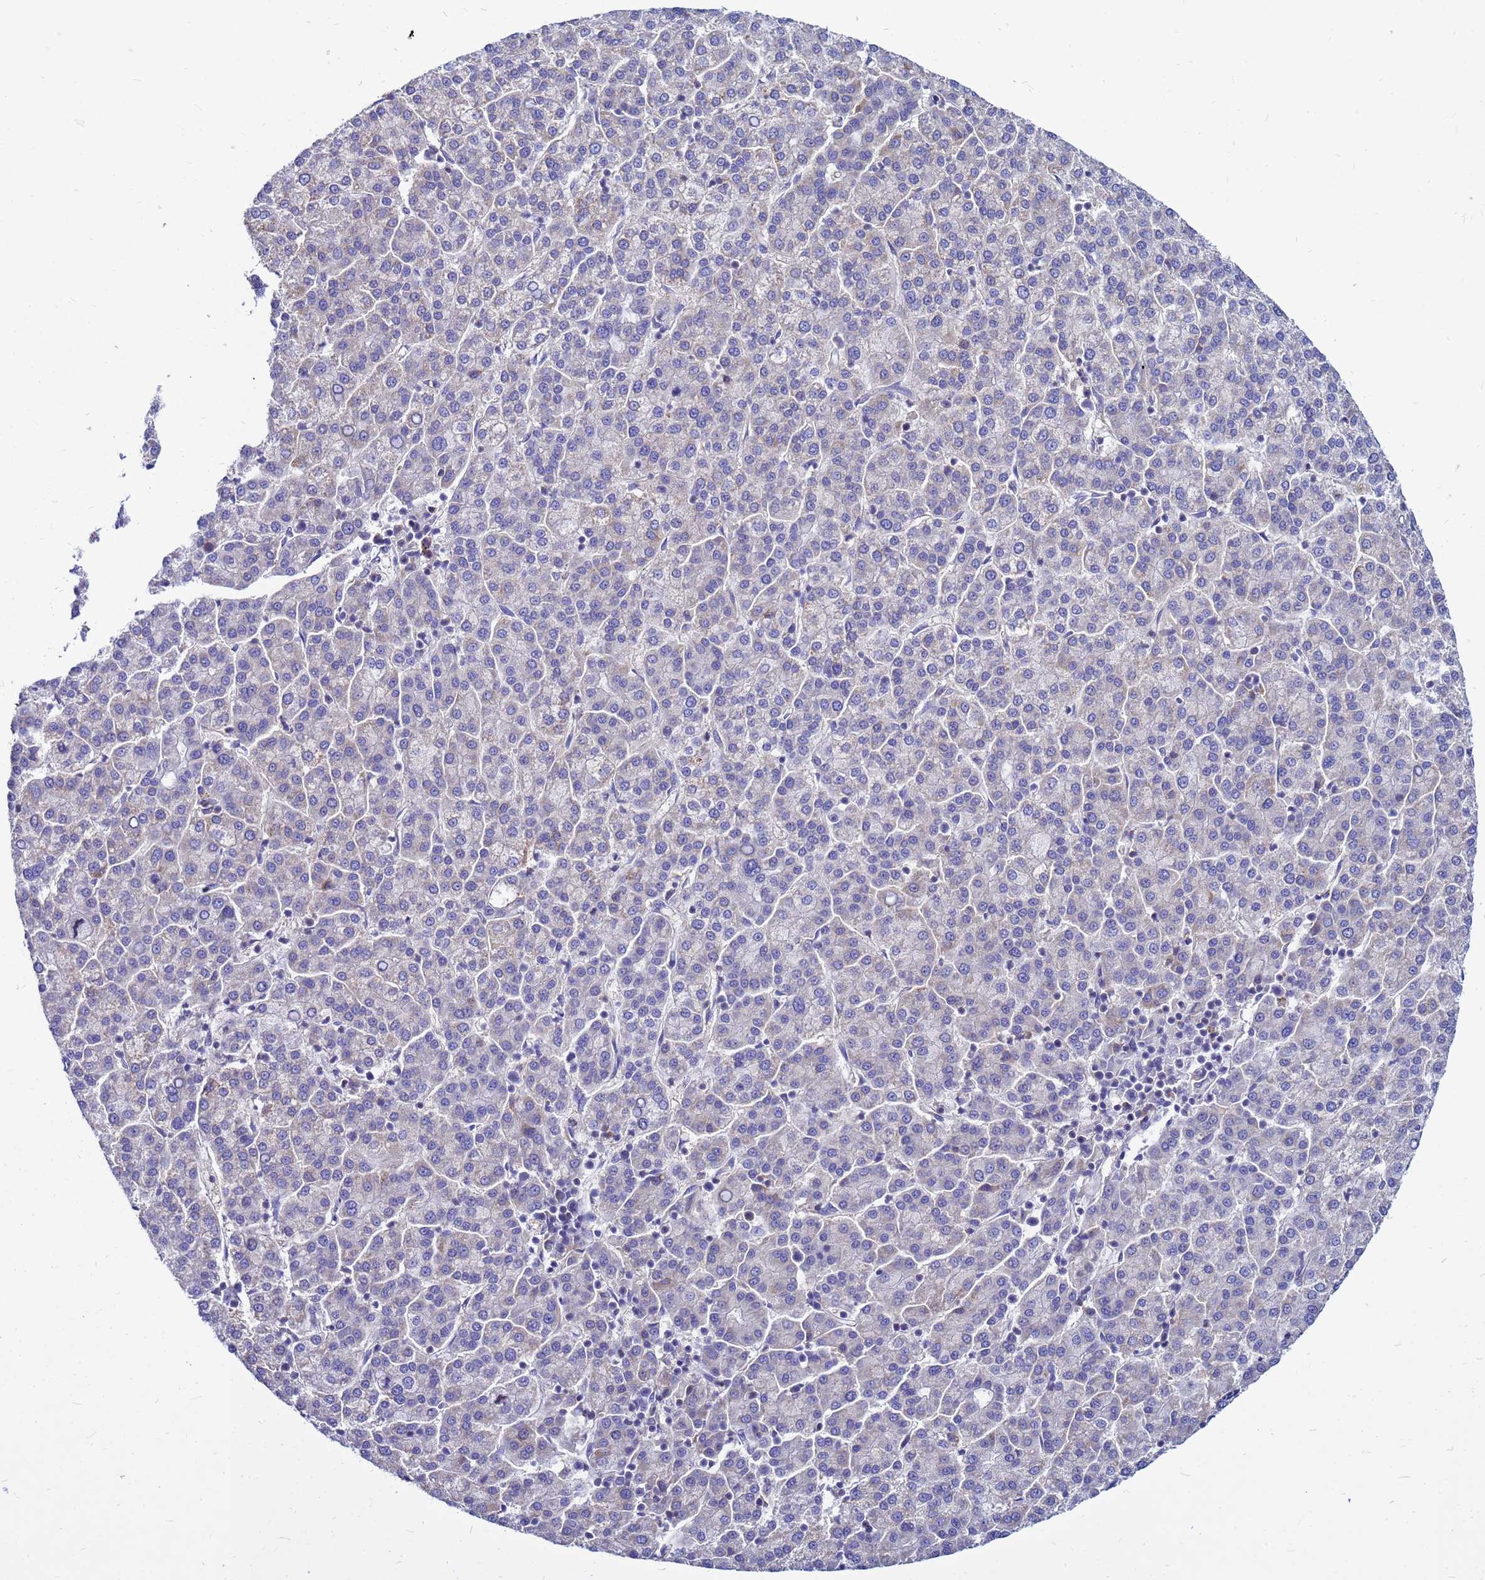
{"staining": {"intensity": "negative", "quantity": "none", "location": "none"}, "tissue": "liver cancer", "cell_type": "Tumor cells", "image_type": "cancer", "snomed": [{"axis": "morphology", "description": "Carcinoma, Hepatocellular, NOS"}, {"axis": "topography", "description": "Liver"}], "caption": "Tumor cells are negative for brown protein staining in liver cancer.", "gene": "FHIP1A", "patient": {"sex": "female", "age": 58}}